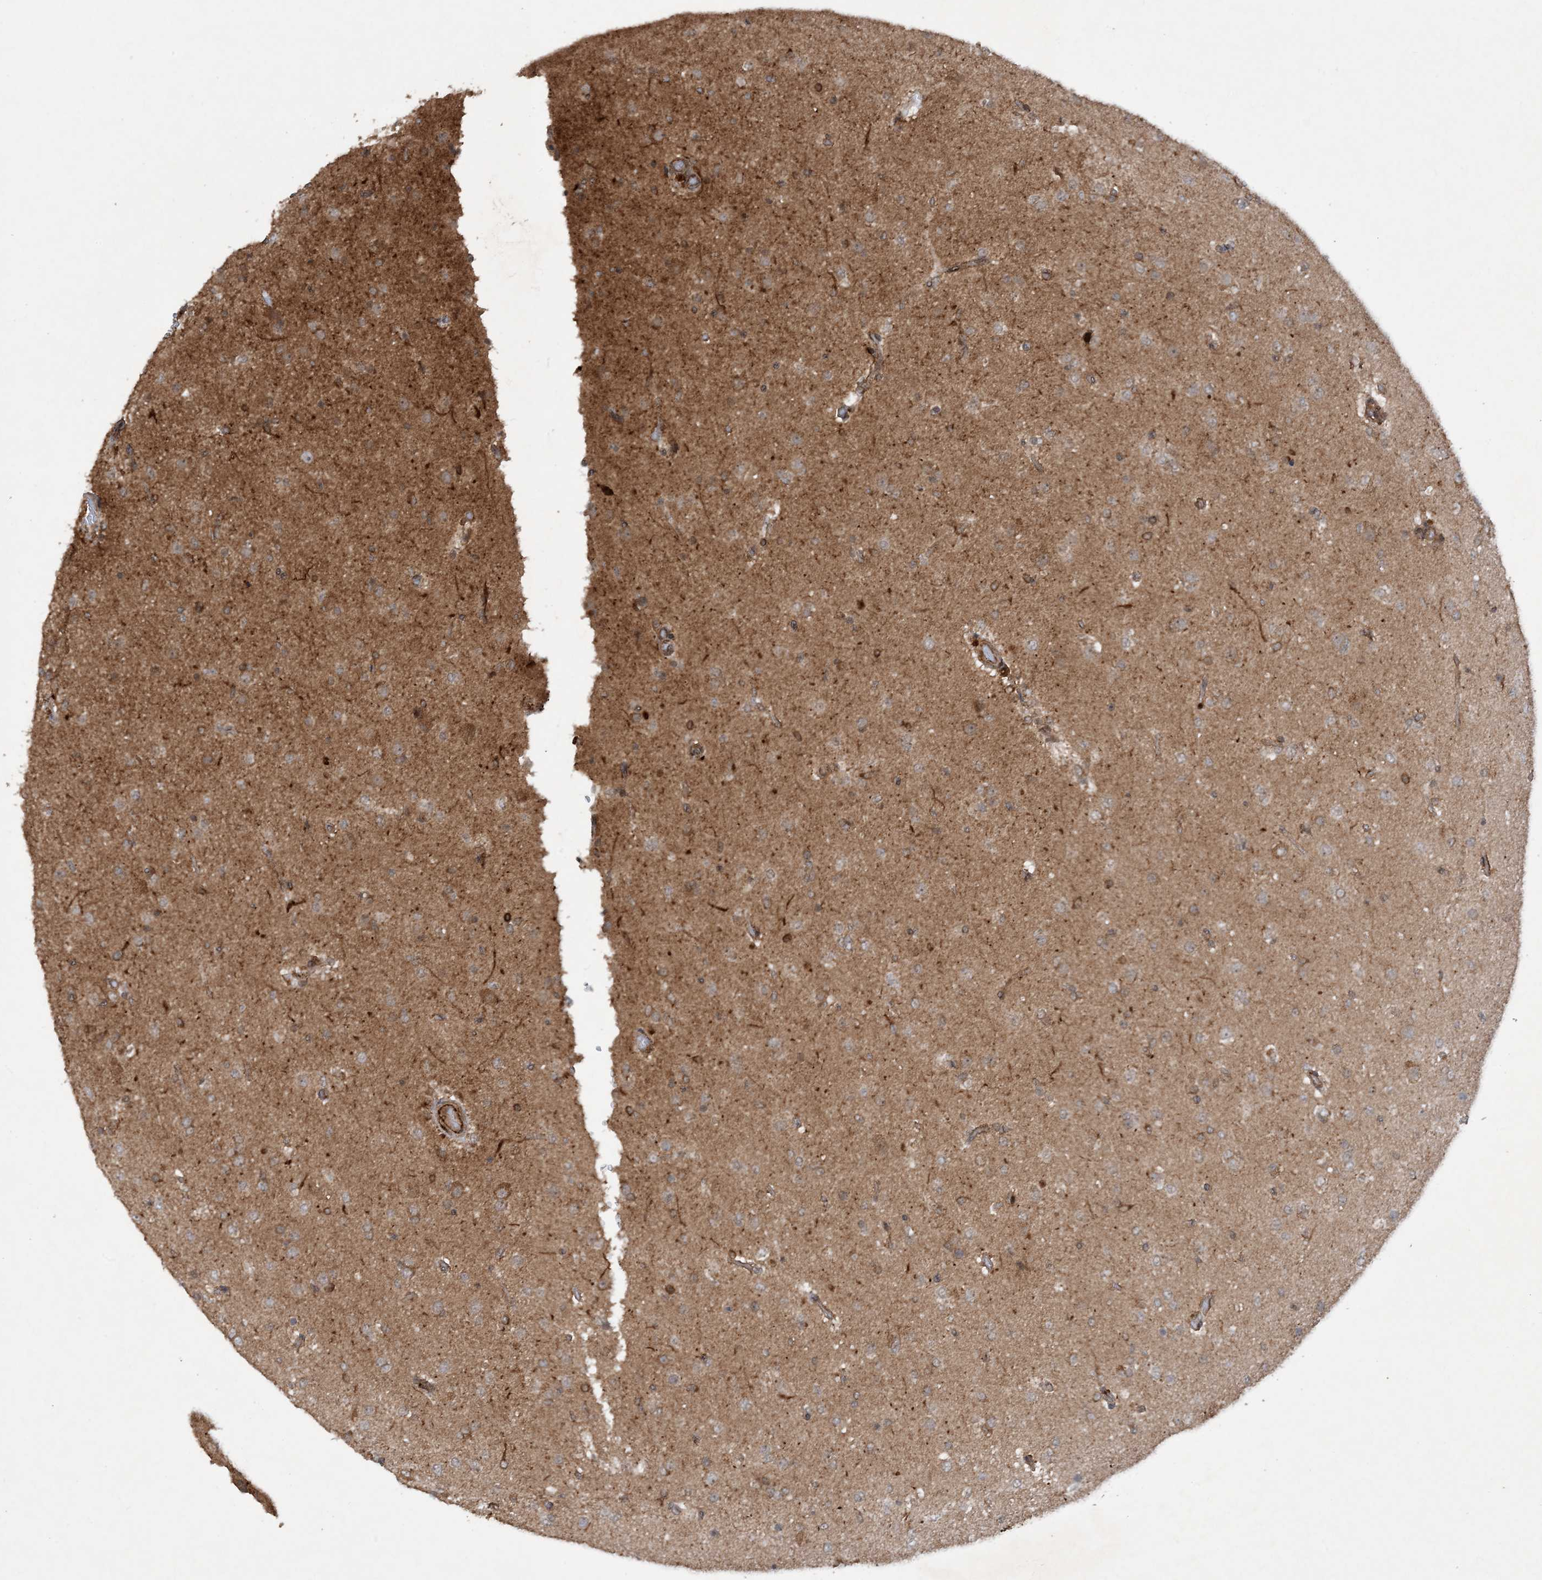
{"staining": {"intensity": "weak", "quantity": "25%-75%", "location": "cytoplasmic/membranous"}, "tissue": "glioma", "cell_type": "Tumor cells", "image_type": "cancer", "snomed": [{"axis": "morphology", "description": "Glioma, malignant, Low grade"}, {"axis": "topography", "description": "Brain"}], "caption": "This histopathology image shows malignant low-grade glioma stained with IHC to label a protein in brown. The cytoplasmic/membranous of tumor cells show weak positivity for the protein. Nuclei are counter-stained blue.", "gene": "HEMK1", "patient": {"sex": "male", "age": 65}}